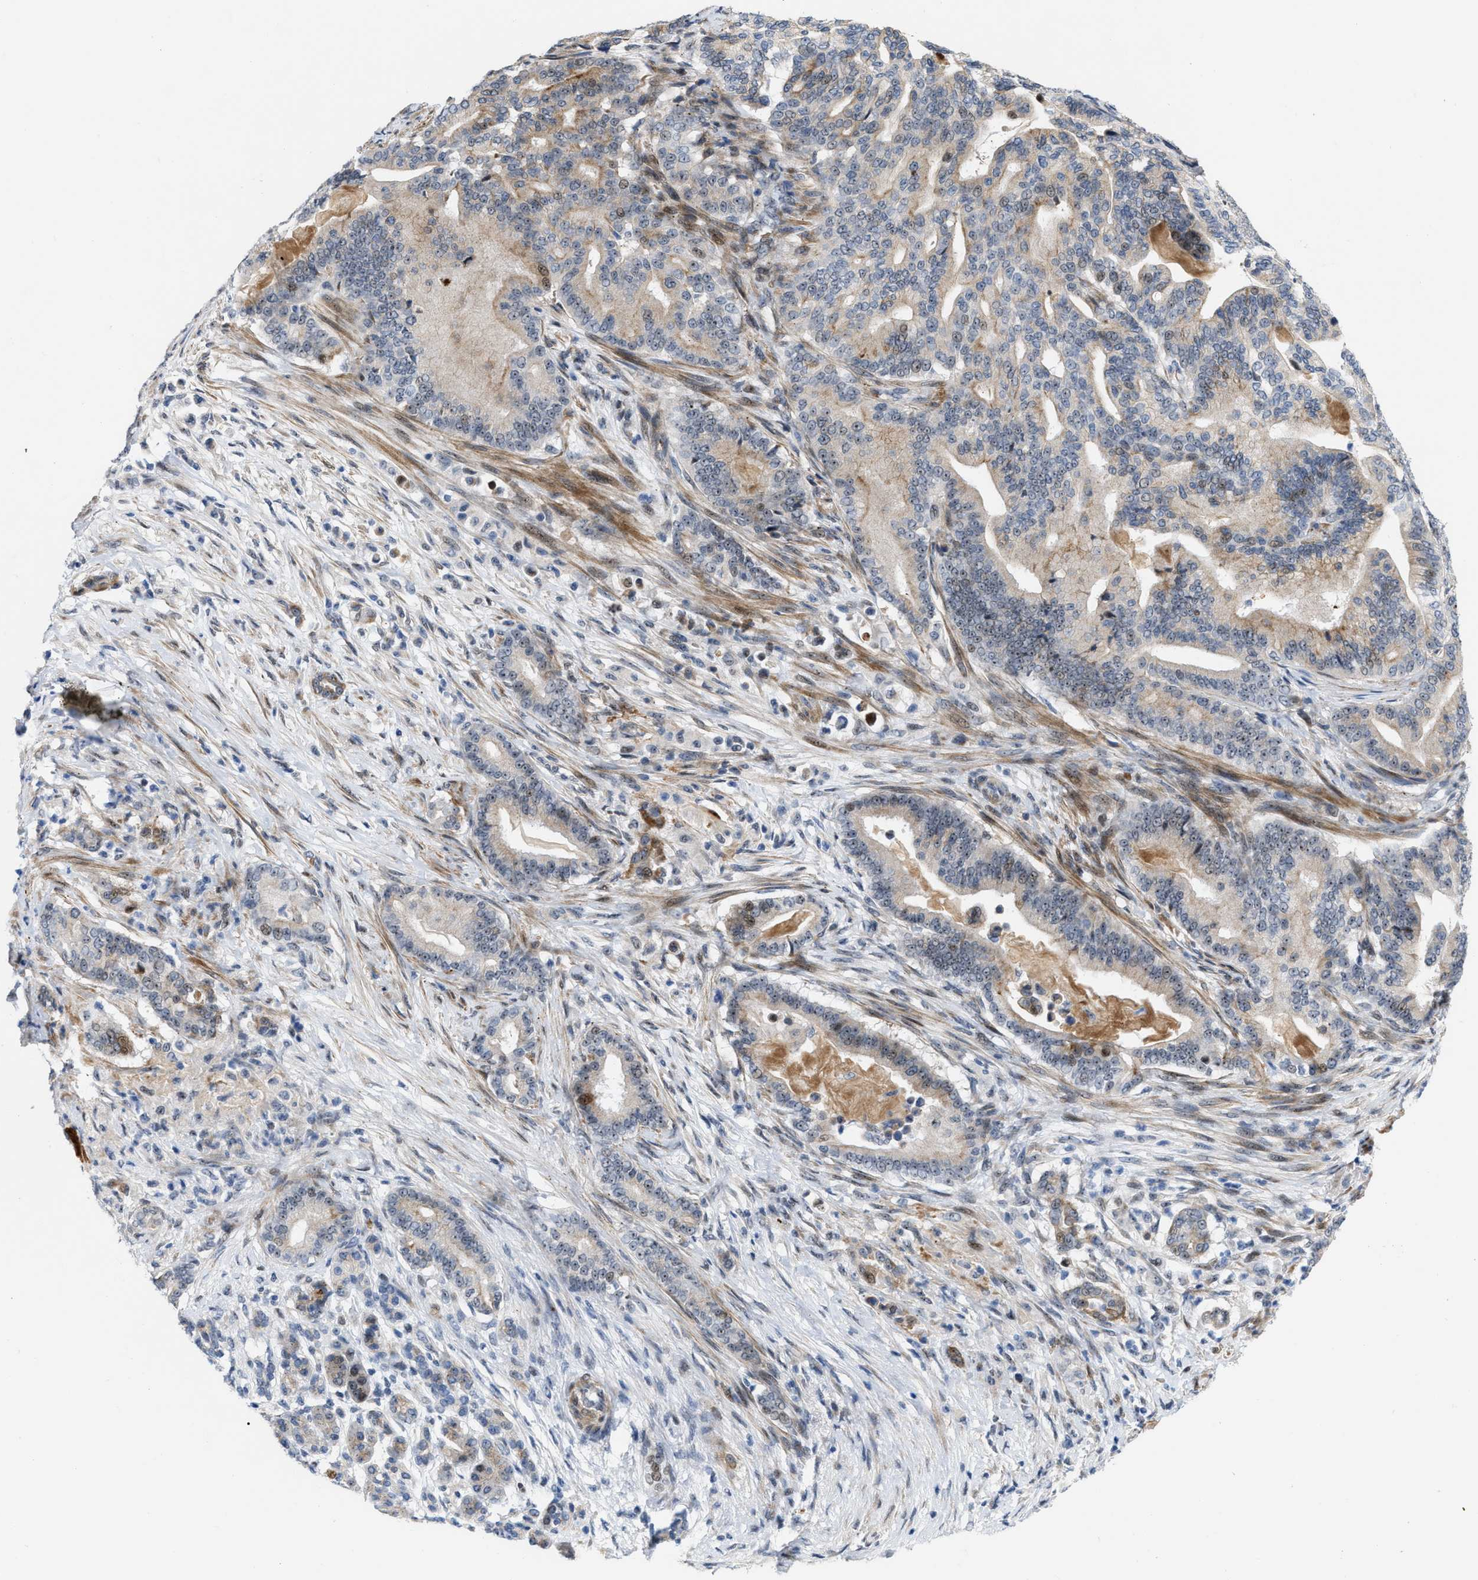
{"staining": {"intensity": "moderate", "quantity": "25%-75%", "location": "nuclear"}, "tissue": "pancreatic cancer", "cell_type": "Tumor cells", "image_type": "cancer", "snomed": [{"axis": "morphology", "description": "Normal tissue, NOS"}, {"axis": "morphology", "description": "Adenocarcinoma, NOS"}, {"axis": "topography", "description": "Pancreas"}], "caption": "This image displays IHC staining of human adenocarcinoma (pancreatic), with medium moderate nuclear positivity in approximately 25%-75% of tumor cells.", "gene": "POLR1F", "patient": {"sex": "male", "age": 63}}